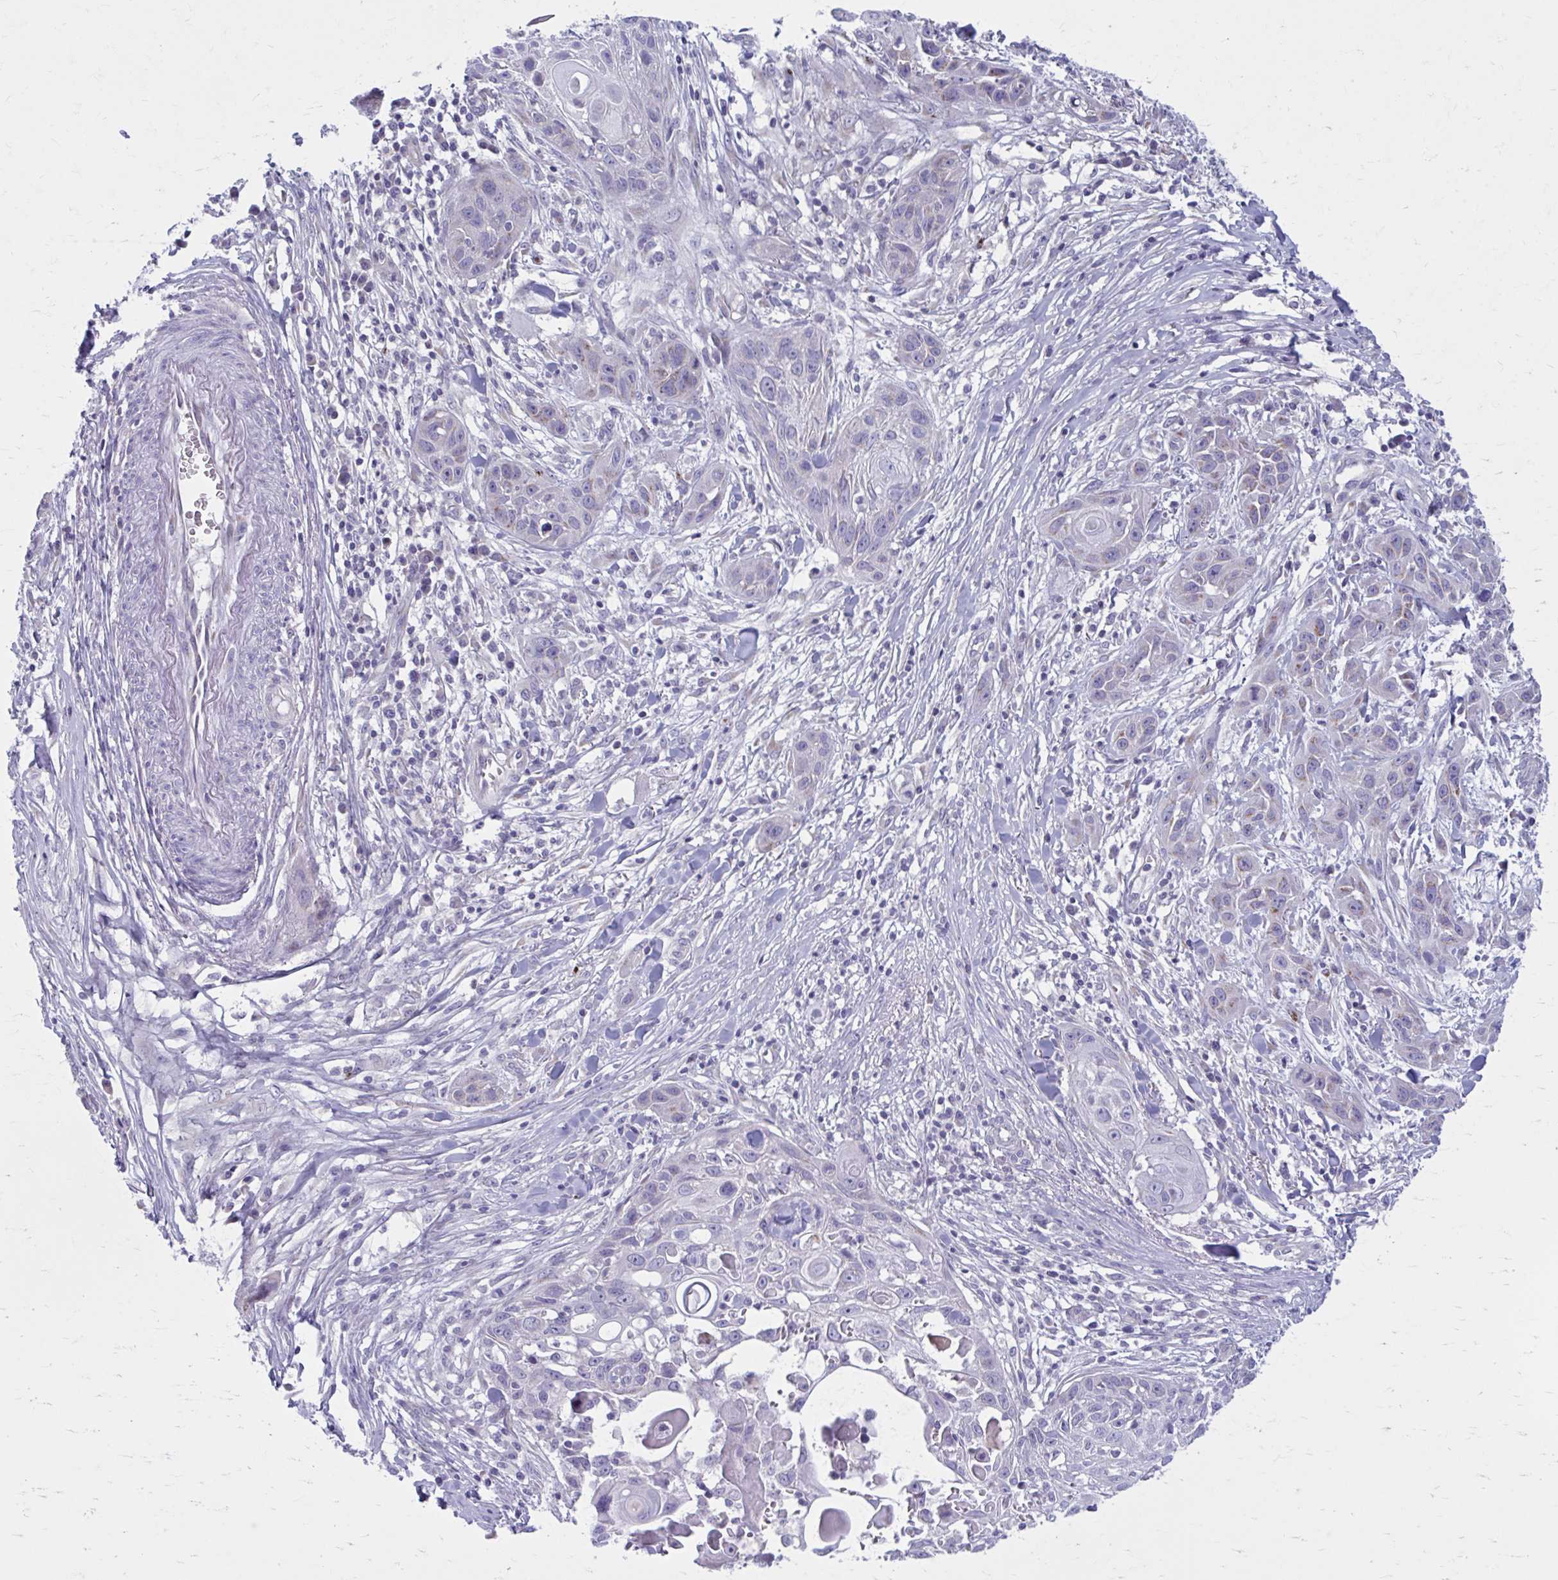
{"staining": {"intensity": "weak", "quantity": "<25%", "location": "cytoplasmic/membranous"}, "tissue": "skin cancer", "cell_type": "Tumor cells", "image_type": "cancer", "snomed": [{"axis": "morphology", "description": "Squamous cell carcinoma, NOS"}, {"axis": "topography", "description": "Skin"}, {"axis": "topography", "description": "Vulva"}], "caption": "Immunohistochemical staining of human skin squamous cell carcinoma reveals no significant staining in tumor cells. The staining is performed using DAB (3,3'-diaminobenzidine) brown chromogen with nuclei counter-stained in using hematoxylin.", "gene": "CHST3", "patient": {"sex": "female", "age": 83}}